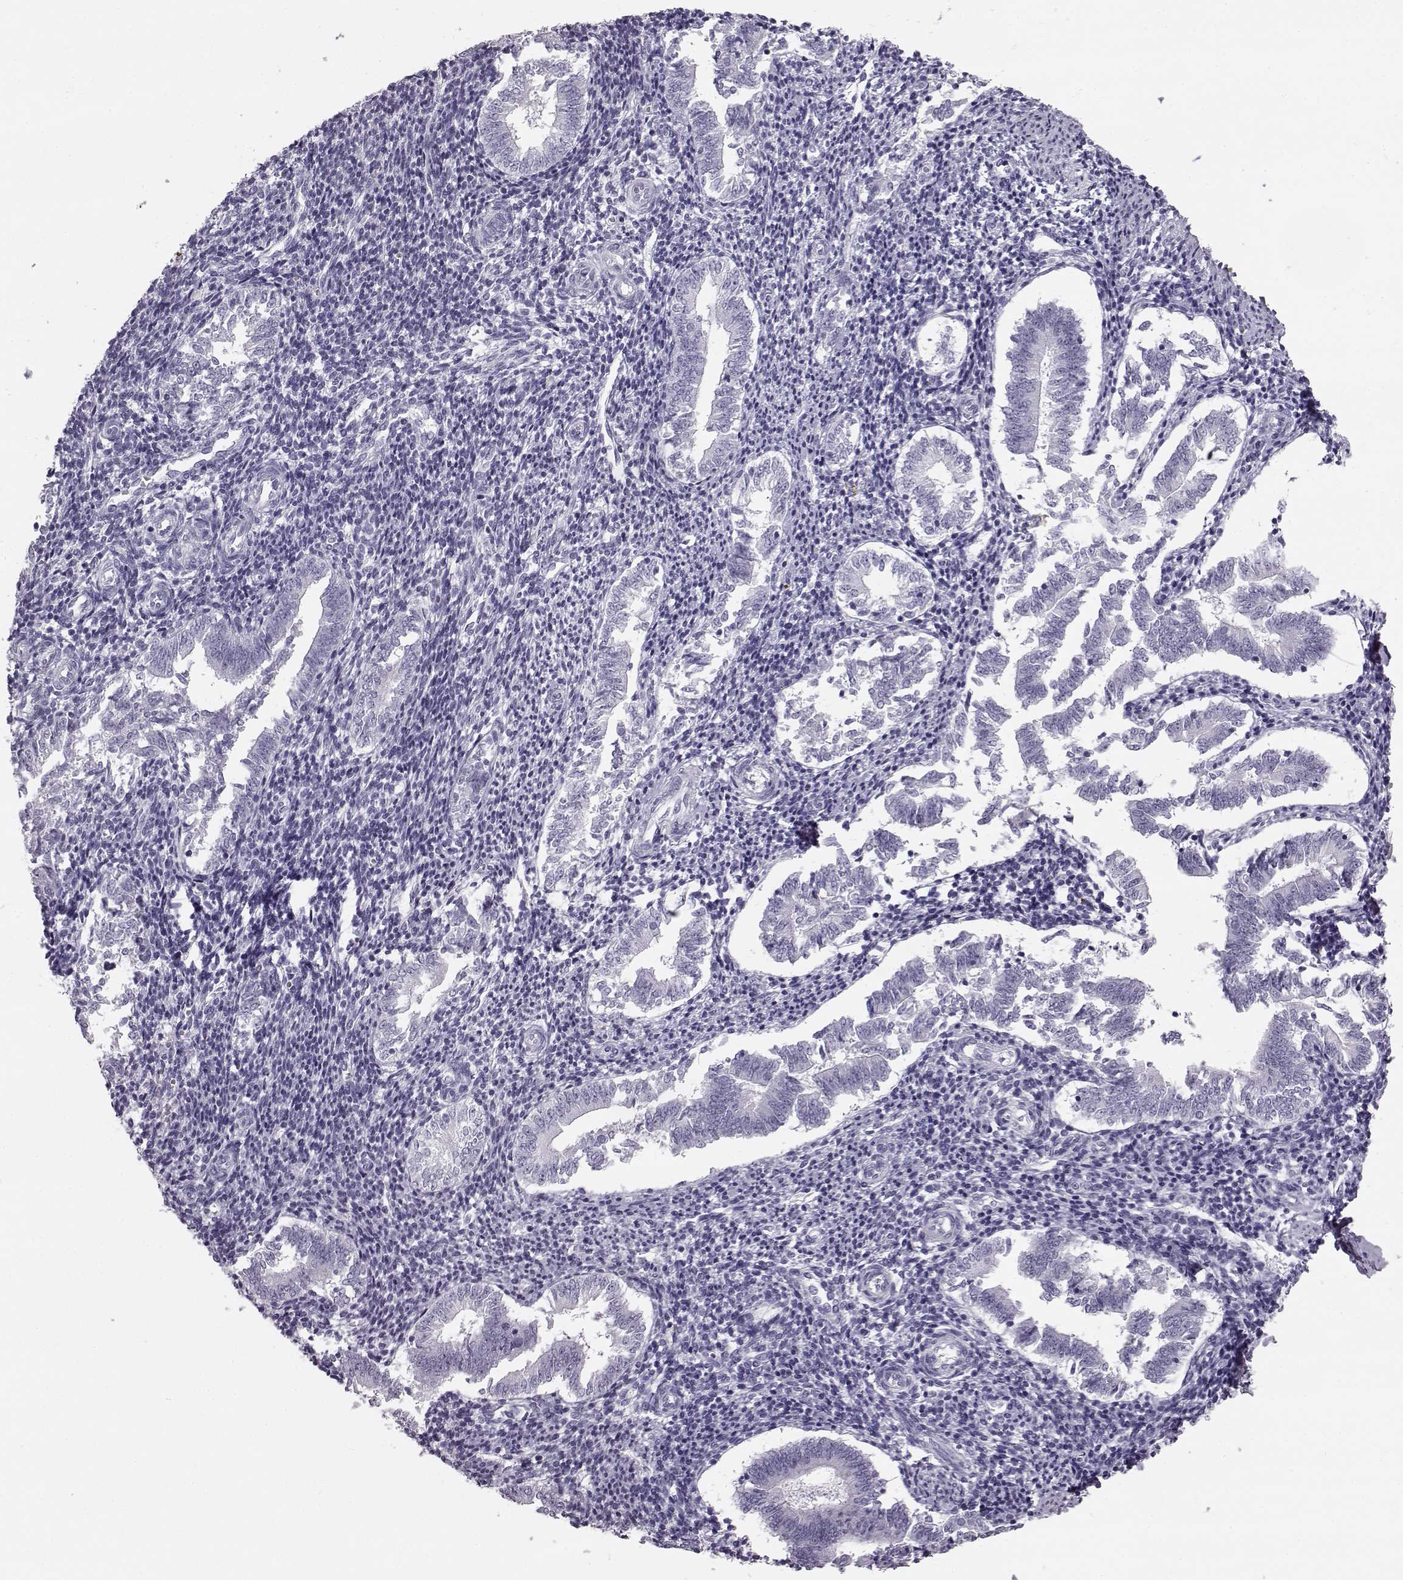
{"staining": {"intensity": "negative", "quantity": "none", "location": "none"}, "tissue": "endometrium", "cell_type": "Cells in endometrial stroma", "image_type": "normal", "snomed": [{"axis": "morphology", "description": "Normal tissue, NOS"}, {"axis": "topography", "description": "Endometrium"}], "caption": "Immunohistochemical staining of benign human endometrium displays no significant positivity in cells in endometrial stroma.", "gene": "BFSP2", "patient": {"sex": "female", "age": 25}}